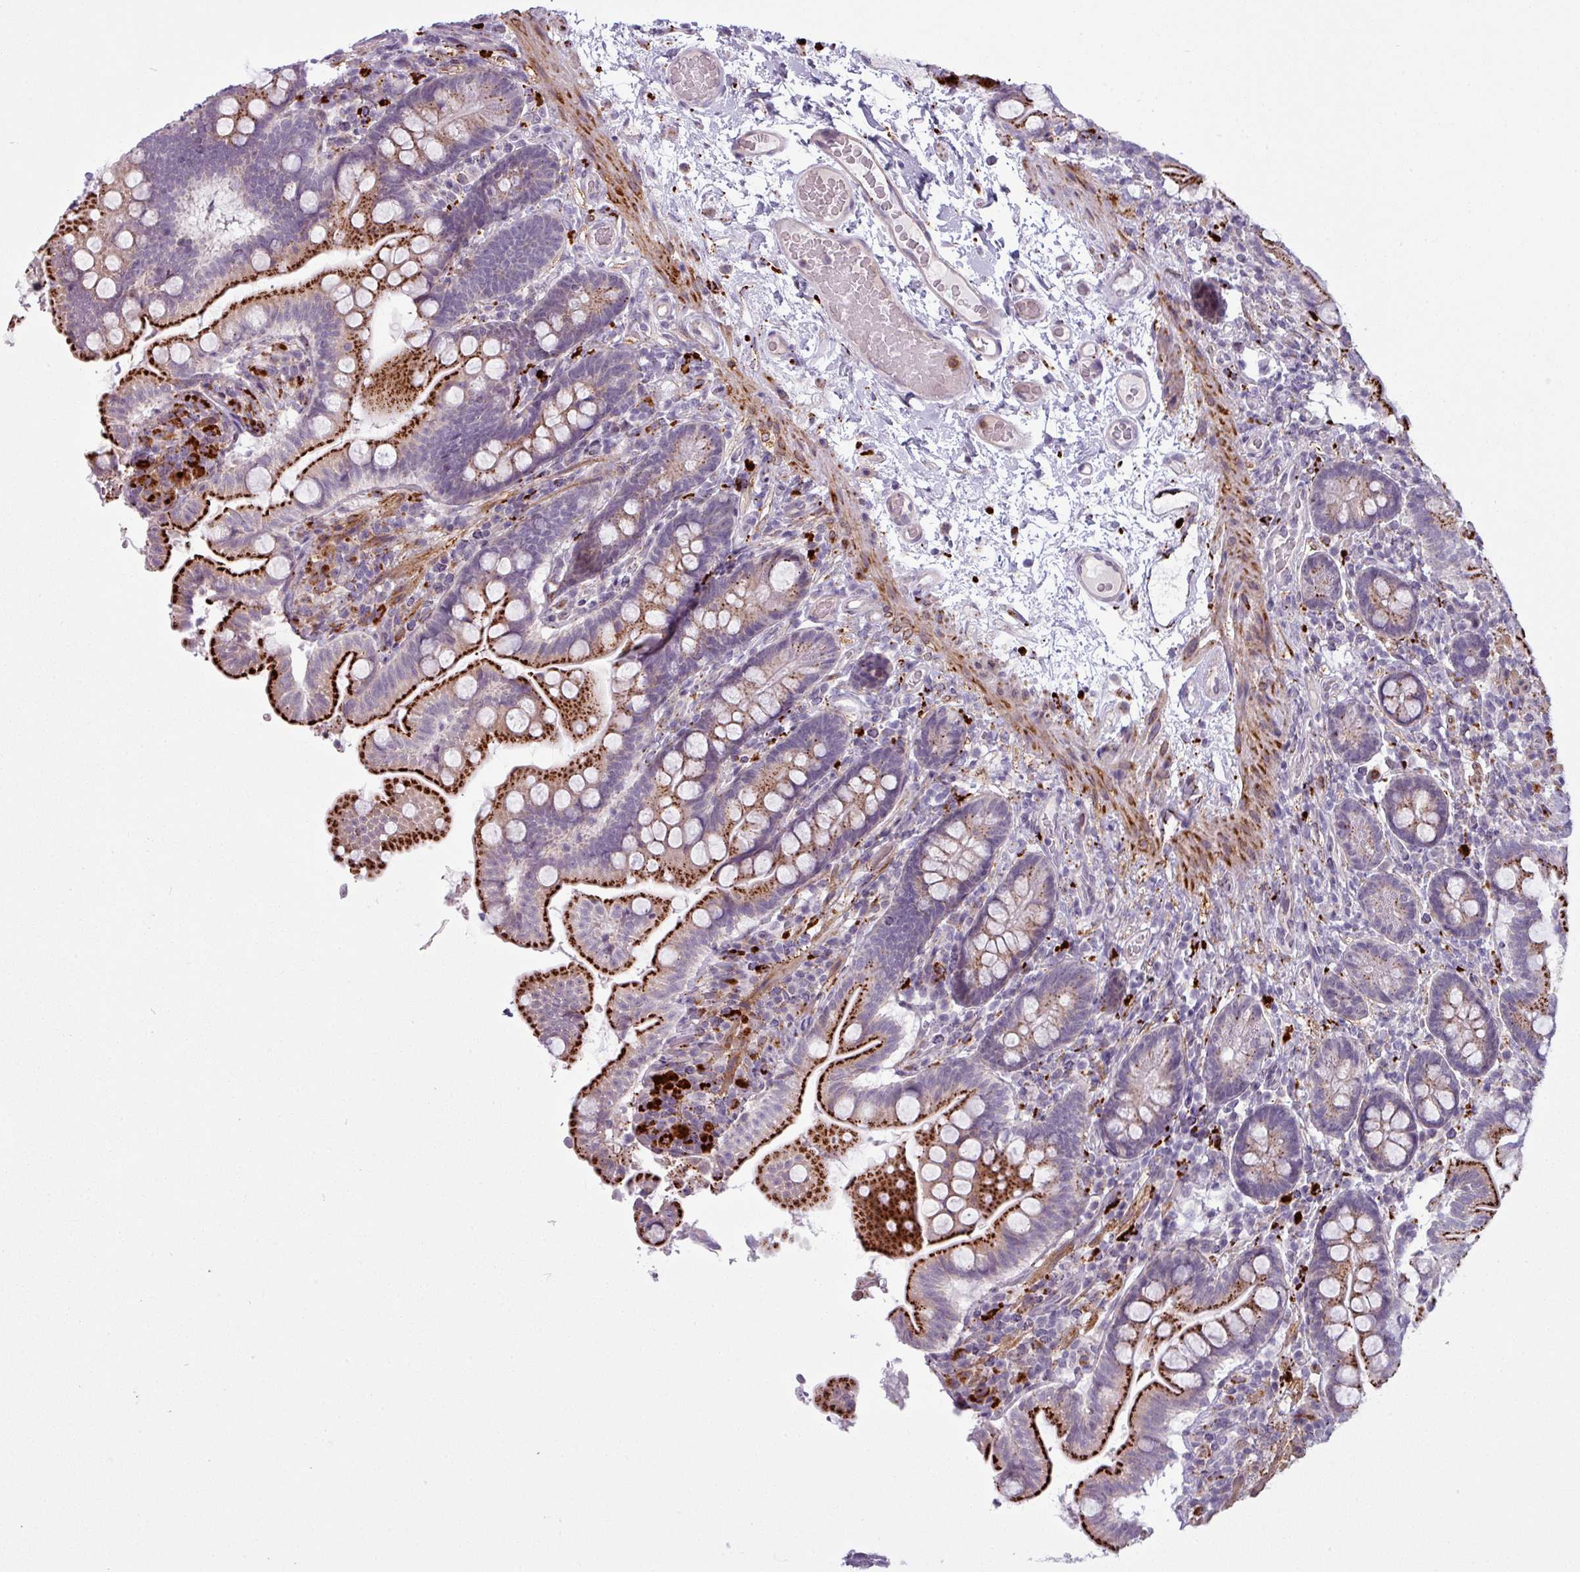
{"staining": {"intensity": "strong", "quantity": ">75%", "location": "cytoplasmic/membranous"}, "tissue": "small intestine", "cell_type": "Glandular cells", "image_type": "normal", "snomed": [{"axis": "morphology", "description": "Normal tissue, NOS"}, {"axis": "topography", "description": "Small intestine"}], "caption": "Immunohistochemical staining of unremarkable human small intestine shows strong cytoplasmic/membranous protein positivity in approximately >75% of glandular cells.", "gene": "MAP7D2", "patient": {"sex": "female", "age": 64}}